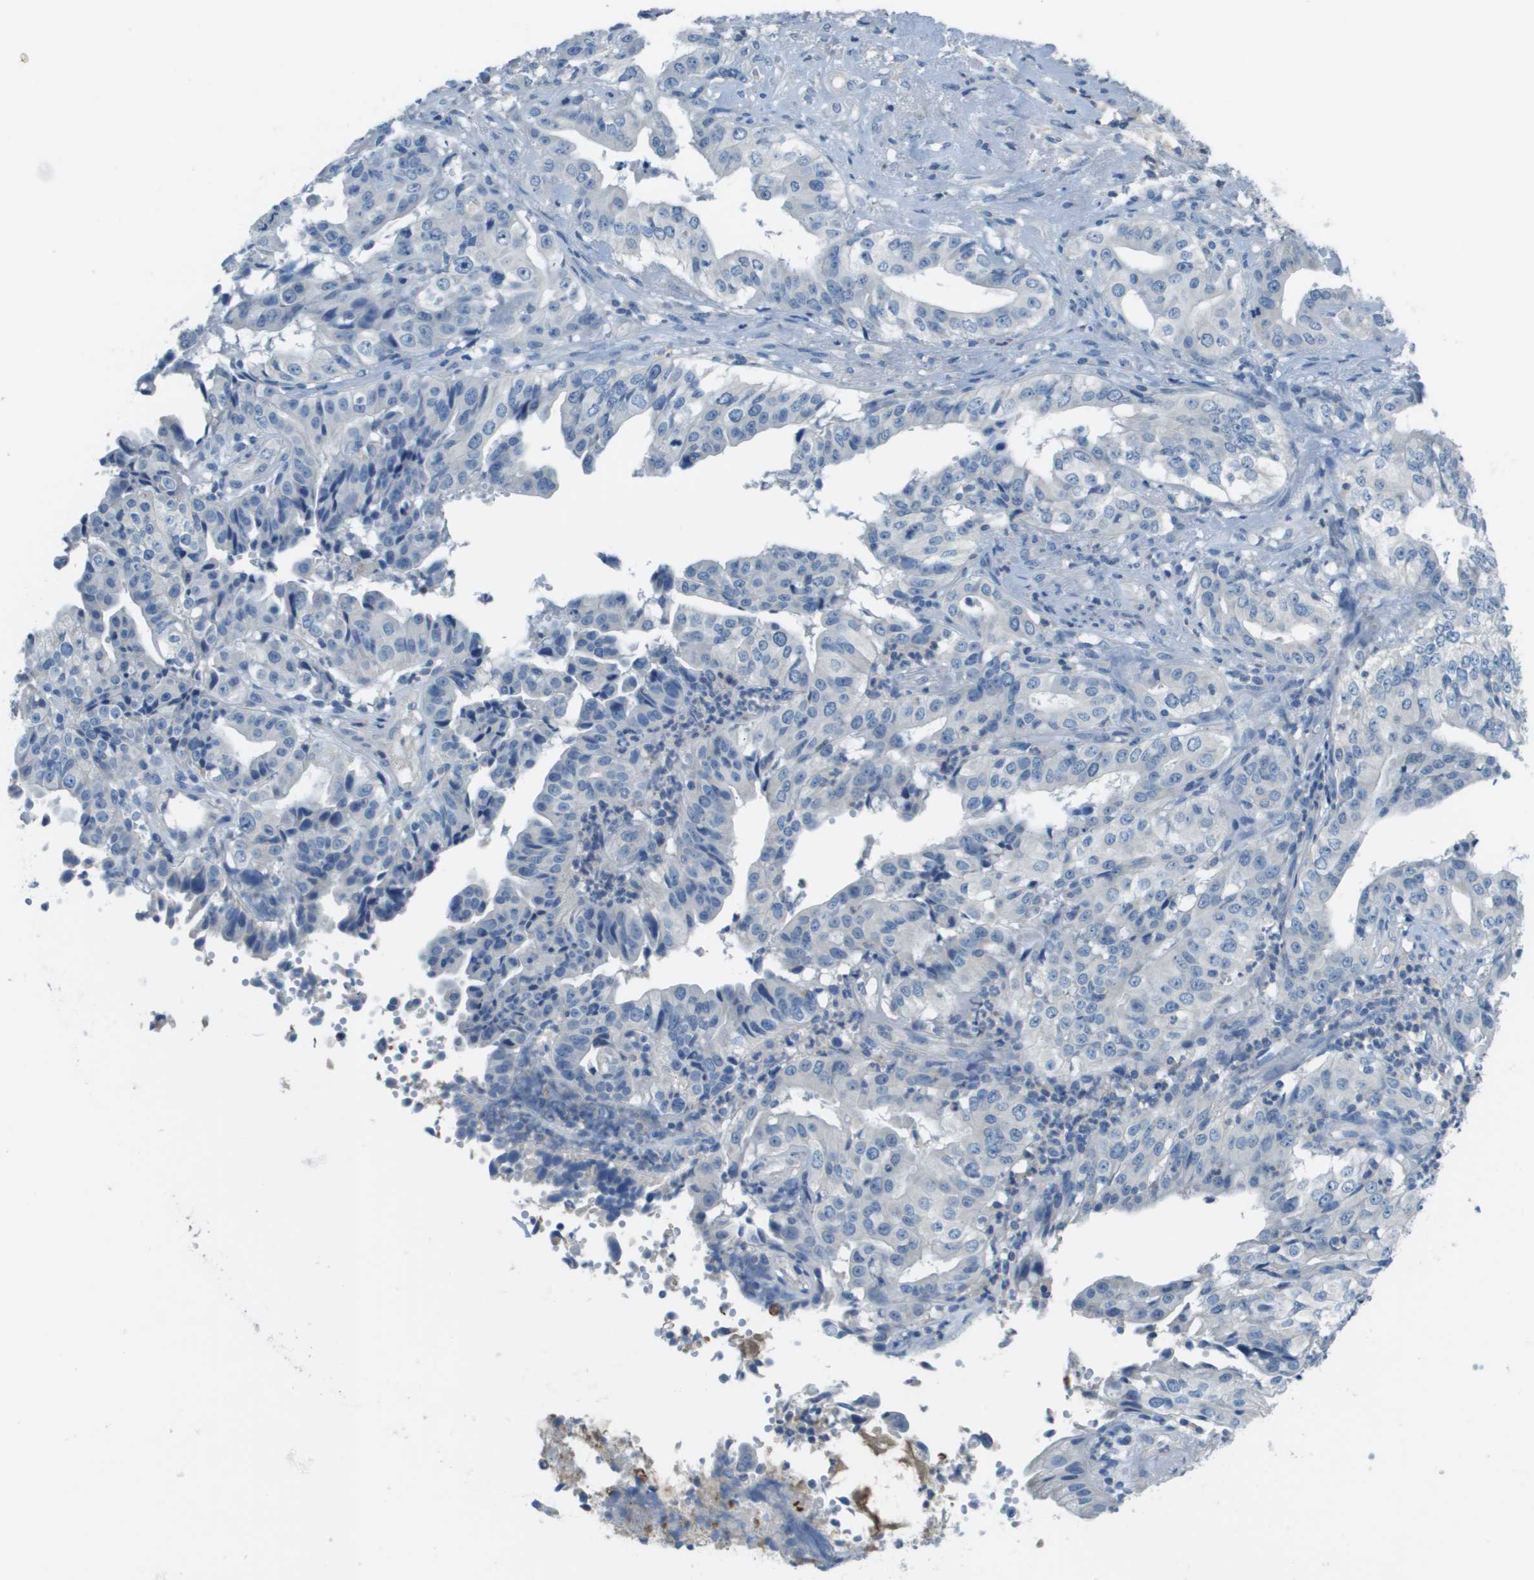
{"staining": {"intensity": "negative", "quantity": "none", "location": "none"}, "tissue": "liver cancer", "cell_type": "Tumor cells", "image_type": "cancer", "snomed": [{"axis": "morphology", "description": "Cholangiocarcinoma"}, {"axis": "topography", "description": "Liver"}], "caption": "Histopathology image shows no significant protein positivity in tumor cells of liver cancer.", "gene": "PTGDR2", "patient": {"sex": "female", "age": 61}}